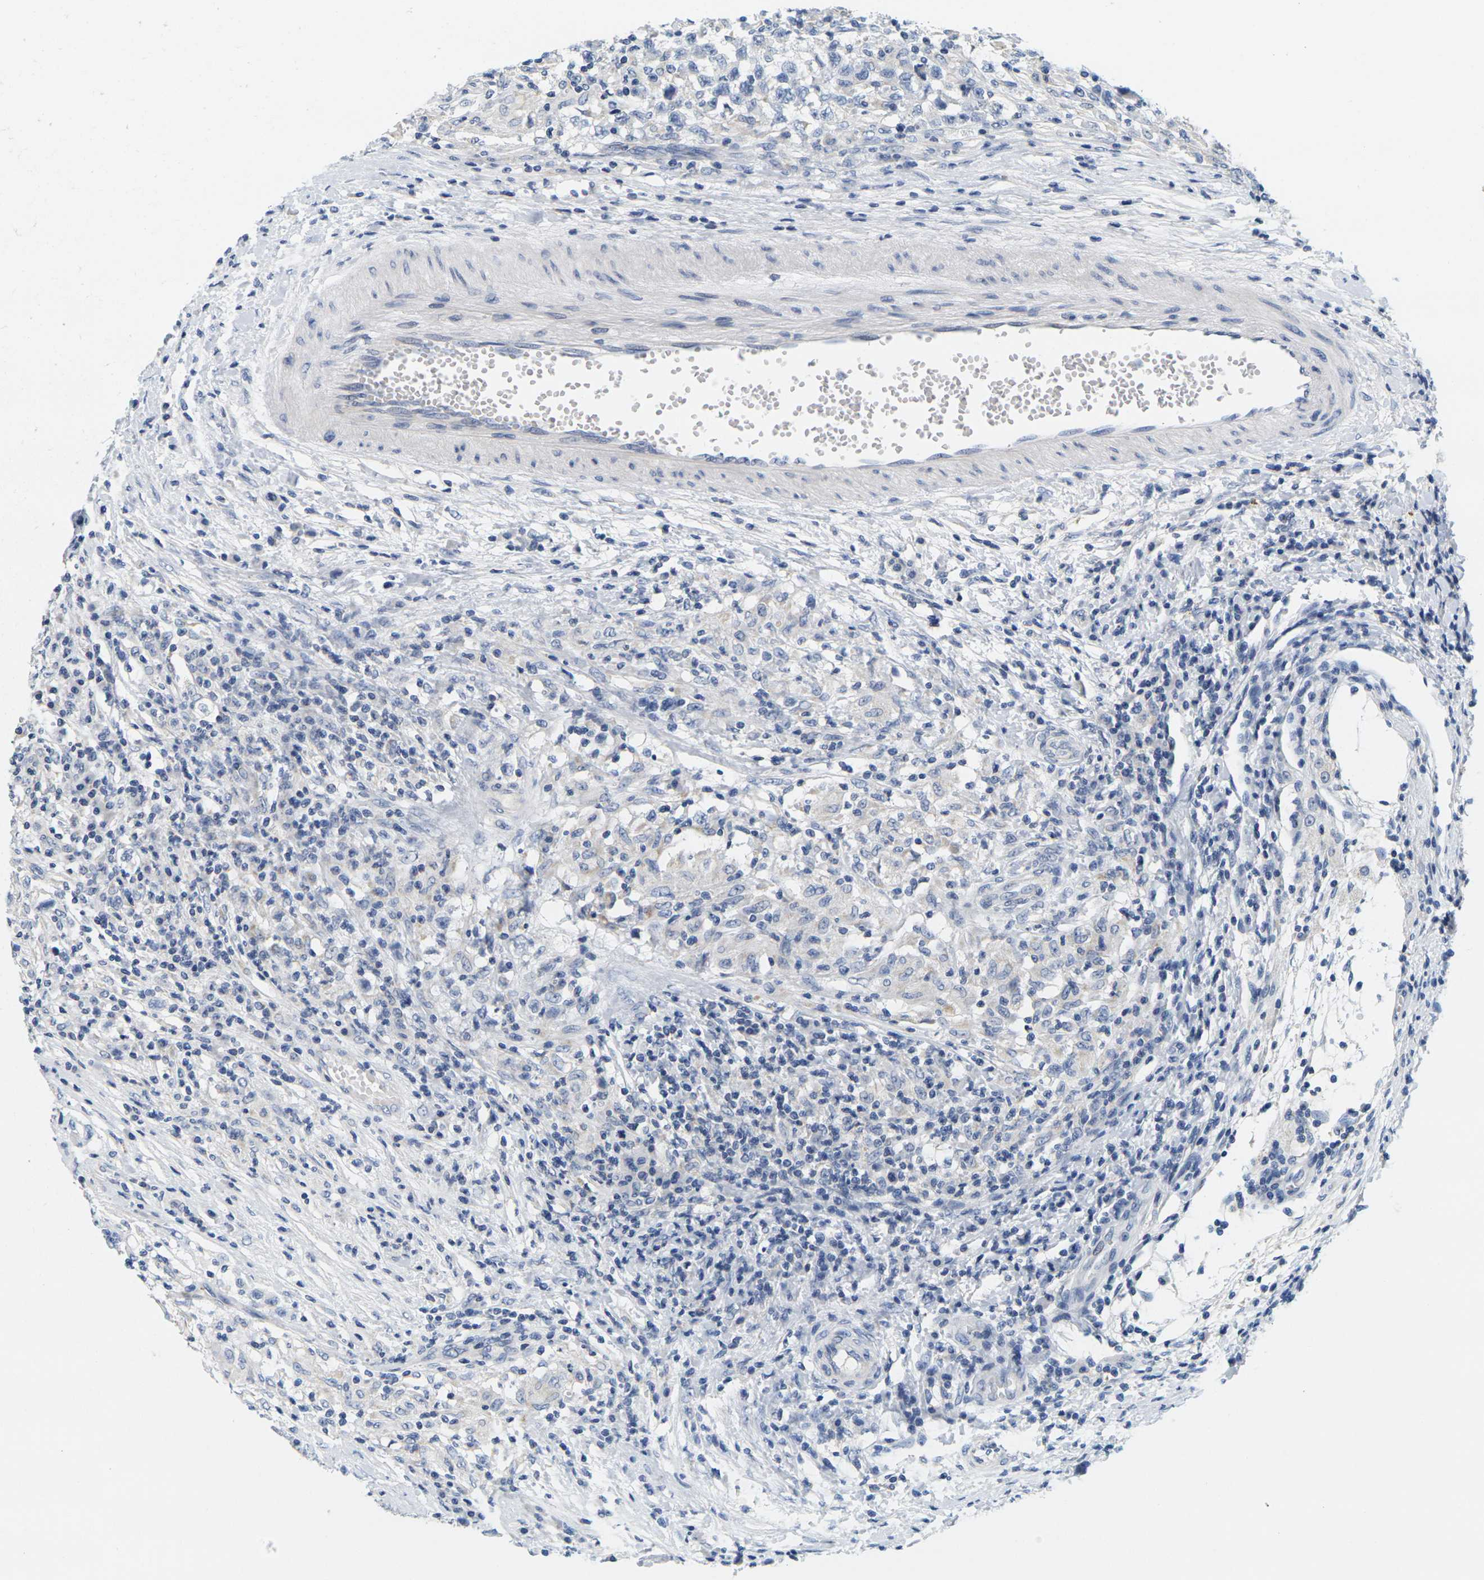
{"staining": {"intensity": "negative", "quantity": "none", "location": "none"}, "tissue": "testis cancer", "cell_type": "Tumor cells", "image_type": "cancer", "snomed": [{"axis": "morphology", "description": "Carcinoma, Embryonal, NOS"}, {"axis": "topography", "description": "Testis"}], "caption": "Micrograph shows no protein staining in tumor cells of testis cancer (embryonal carcinoma) tissue.", "gene": "KLK5", "patient": {"sex": "male", "age": 21}}